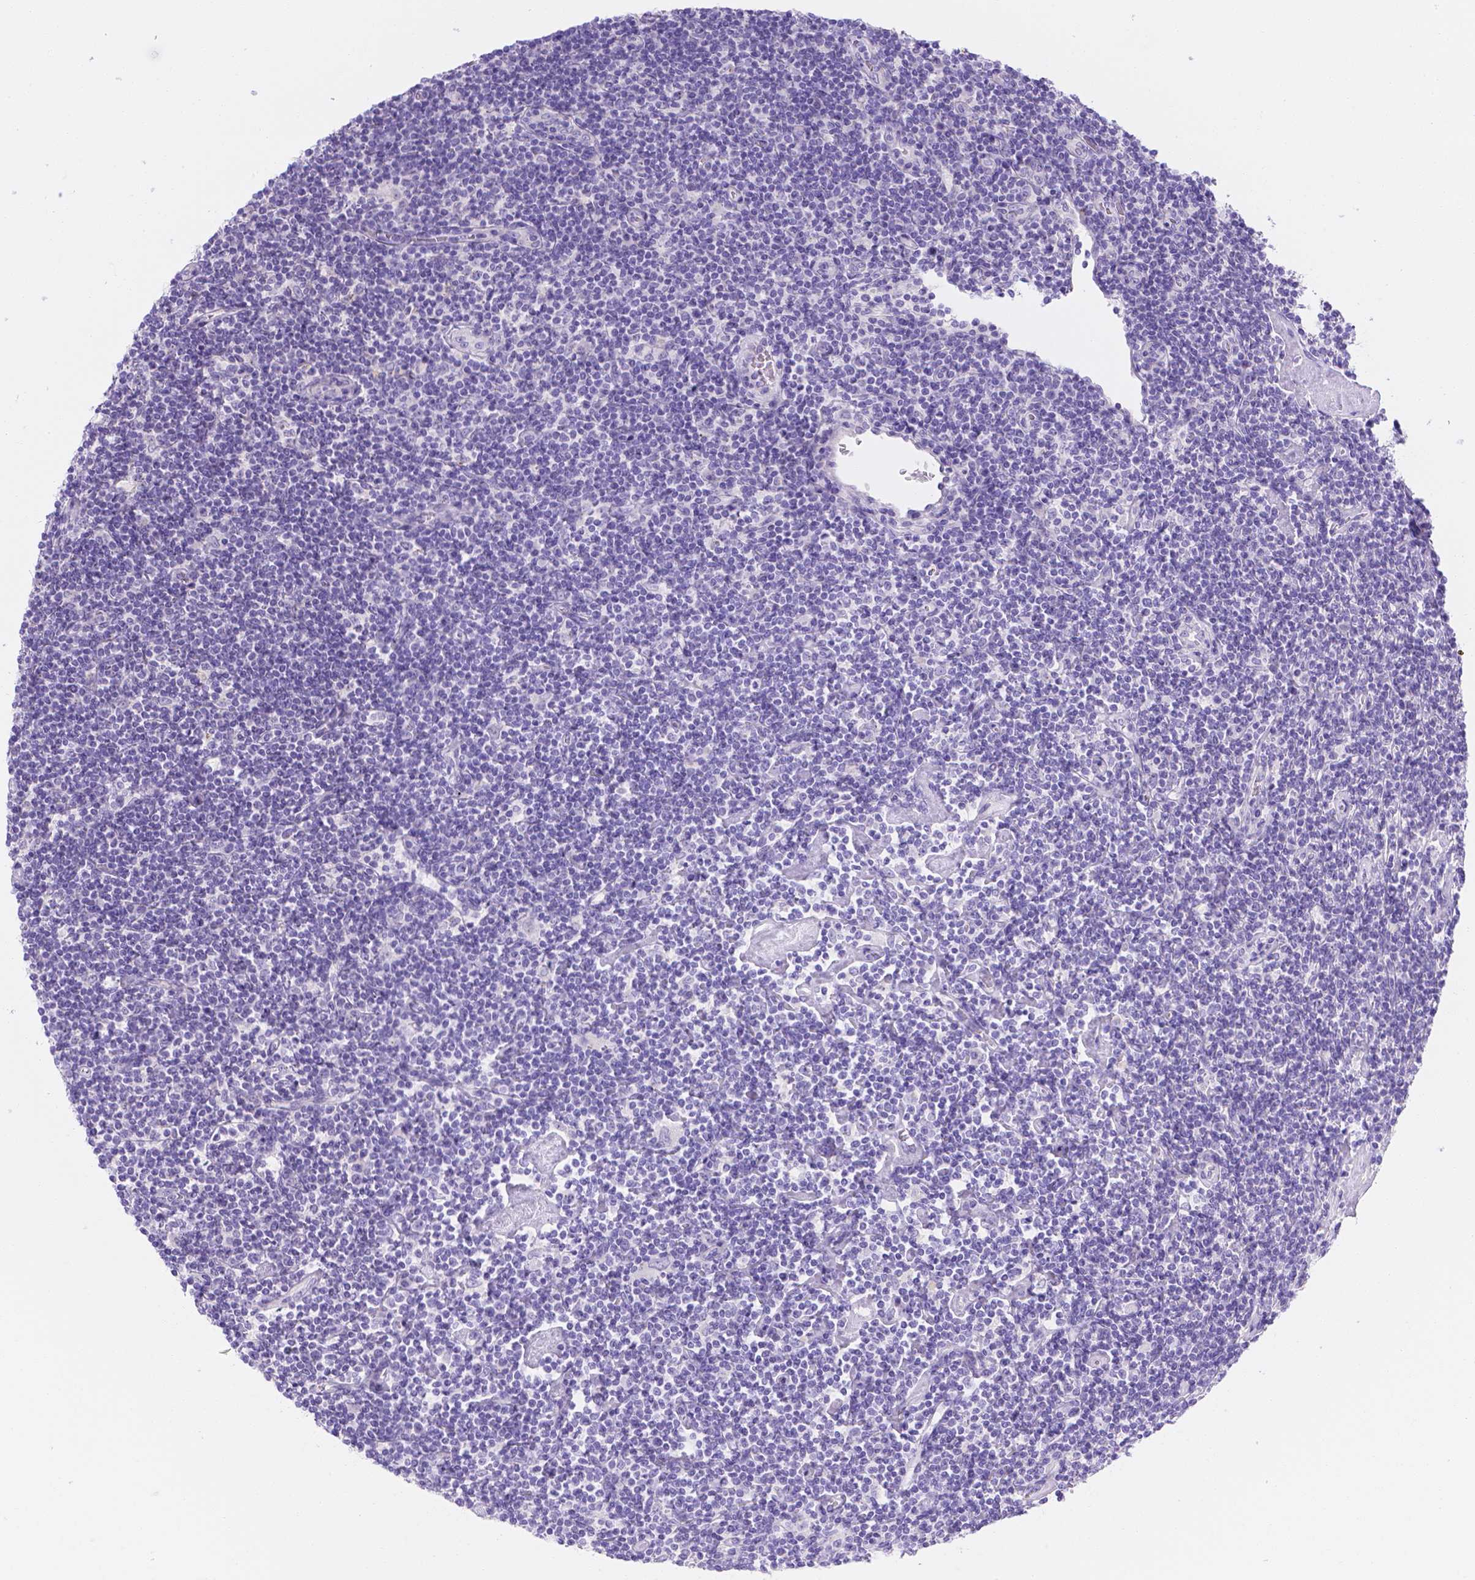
{"staining": {"intensity": "negative", "quantity": "none", "location": "none"}, "tissue": "lymphoma", "cell_type": "Tumor cells", "image_type": "cancer", "snomed": [{"axis": "morphology", "description": "Hodgkin's disease, NOS"}, {"axis": "topography", "description": "Lymph node"}], "caption": "Tumor cells are negative for brown protein staining in Hodgkin's disease. (DAB IHC visualized using brightfield microscopy, high magnification).", "gene": "MLN", "patient": {"sex": "male", "age": 40}}